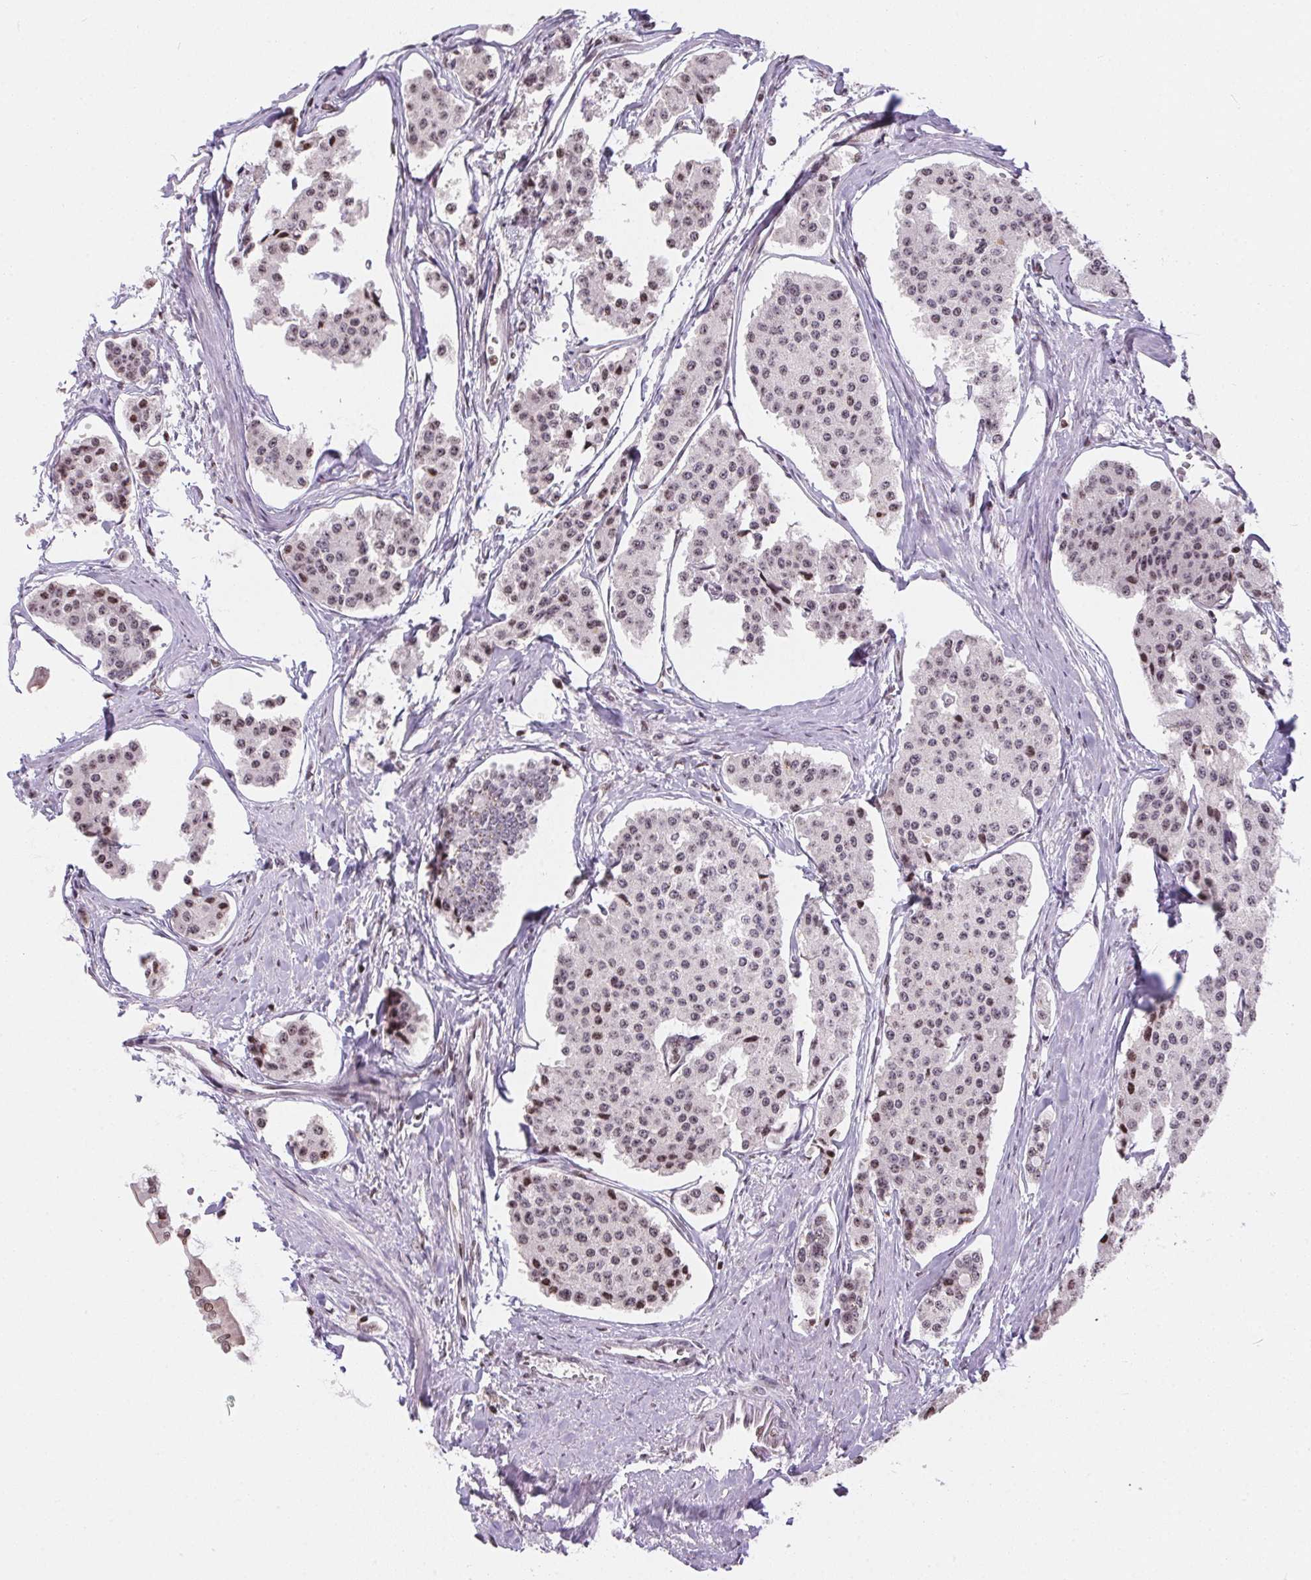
{"staining": {"intensity": "weak", "quantity": "25%-75%", "location": "nuclear"}, "tissue": "carcinoid", "cell_type": "Tumor cells", "image_type": "cancer", "snomed": [{"axis": "morphology", "description": "Carcinoid, malignant, NOS"}, {"axis": "topography", "description": "Small intestine"}], "caption": "This is a micrograph of immunohistochemistry staining of carcinoid, which shows weak staining in the nuclear of tumor cells.", "gene": "RNF181", "patient": {"sex": "female", "age": 65}}